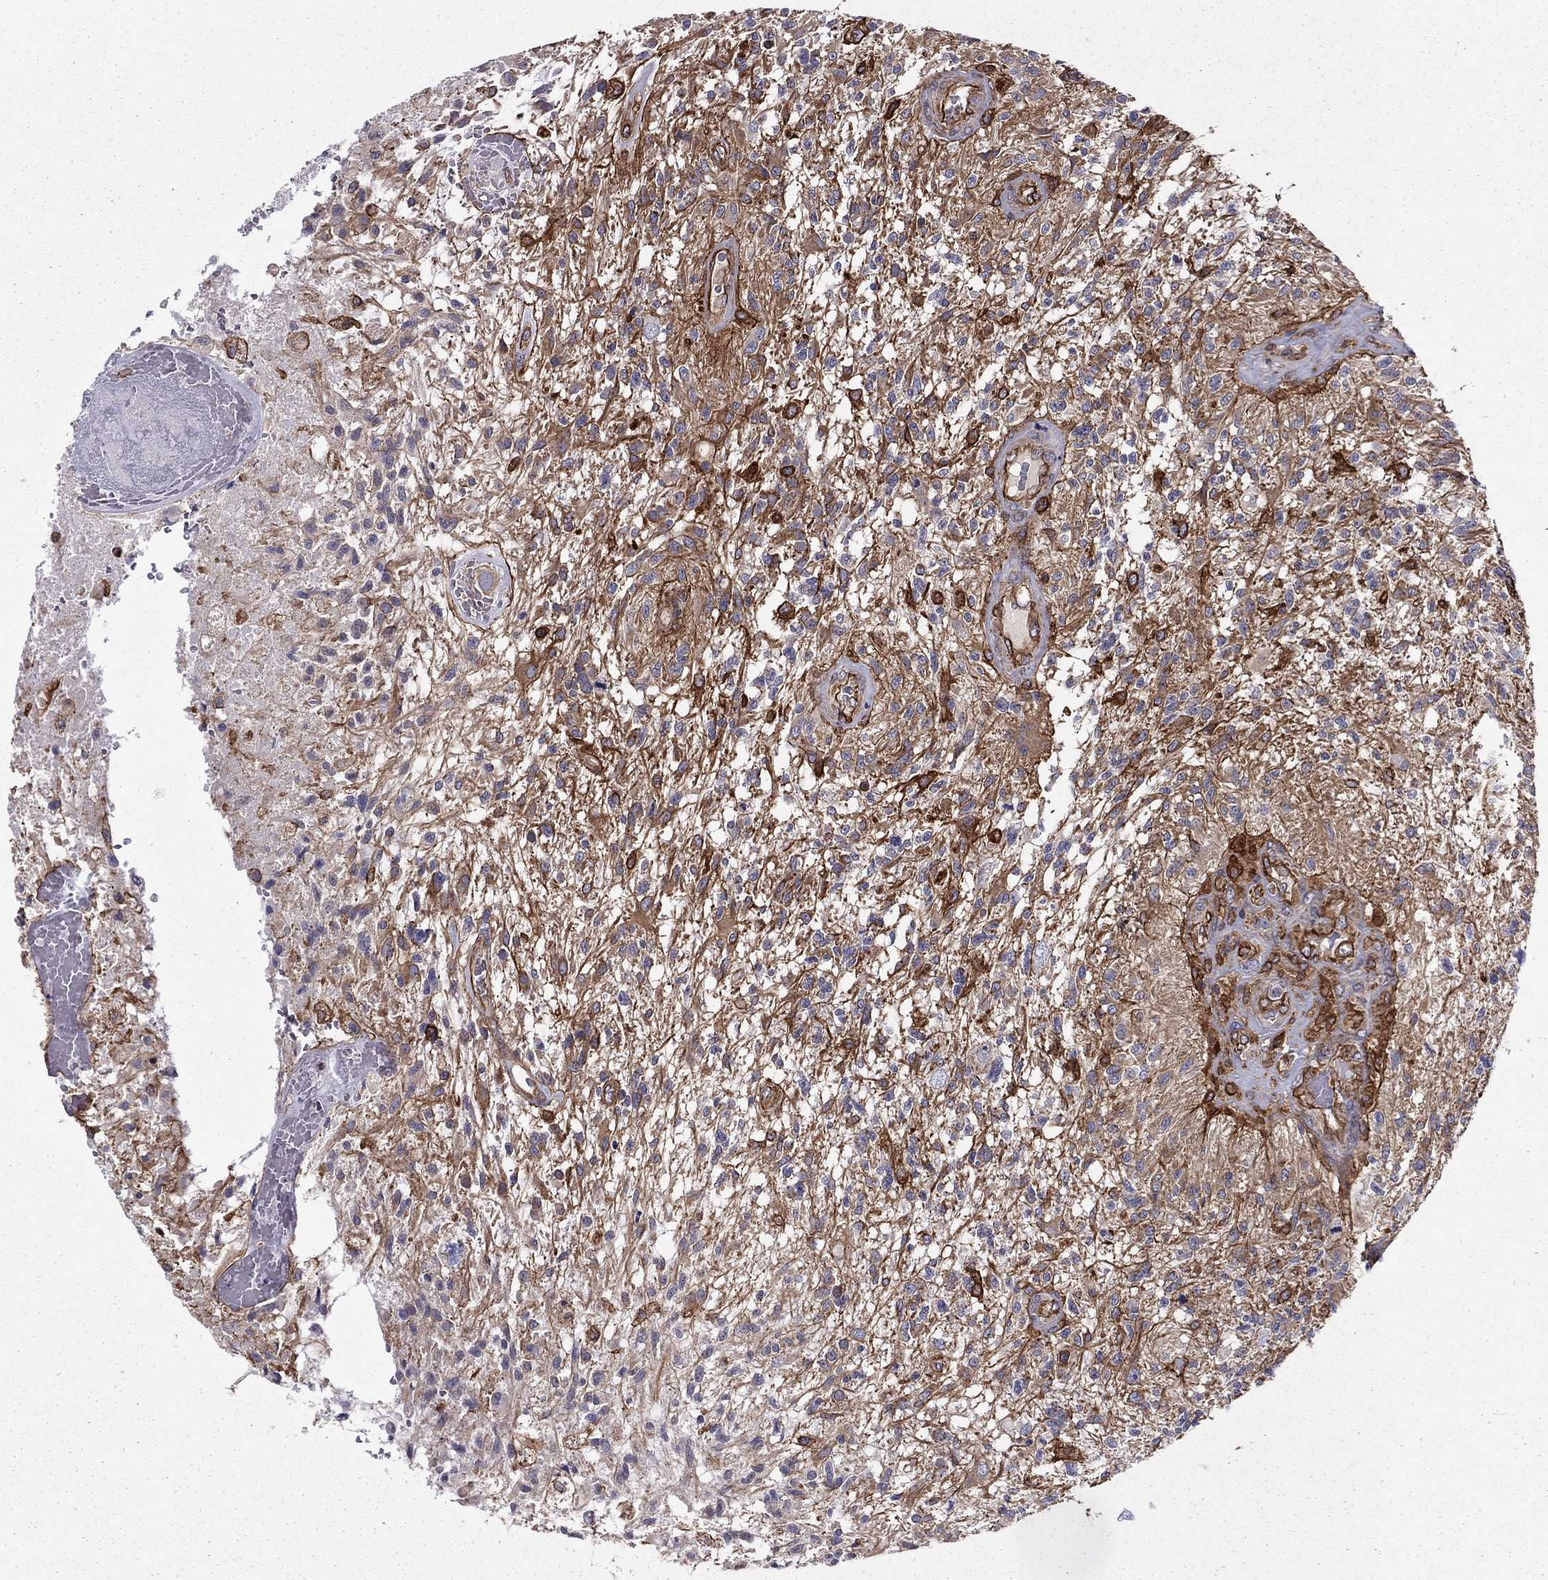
{"staining": {"intensity": "strong", "quantity": "<25%", "location": "cytoplasmic/membranous"}, "tissue": "glioma", "cell_type": "Tumor cells", "image_type": "cancer", "snomed": [{"axis": "morphology", "description": "Glioma, malignant, High grade"}, {"axis": "topography", "description": "Brain"}], "caption": "Protein staining of glioma tissue demonstrates strong cytoplasmic/membranous staining in approximately <25% of tumor cells. (DAB (3,3'-diaminobenzidine) IHC with brightfield microscopy, high magnification).", "gene": "SHMT1", "patient": {"sex": "male", "age": 56}}